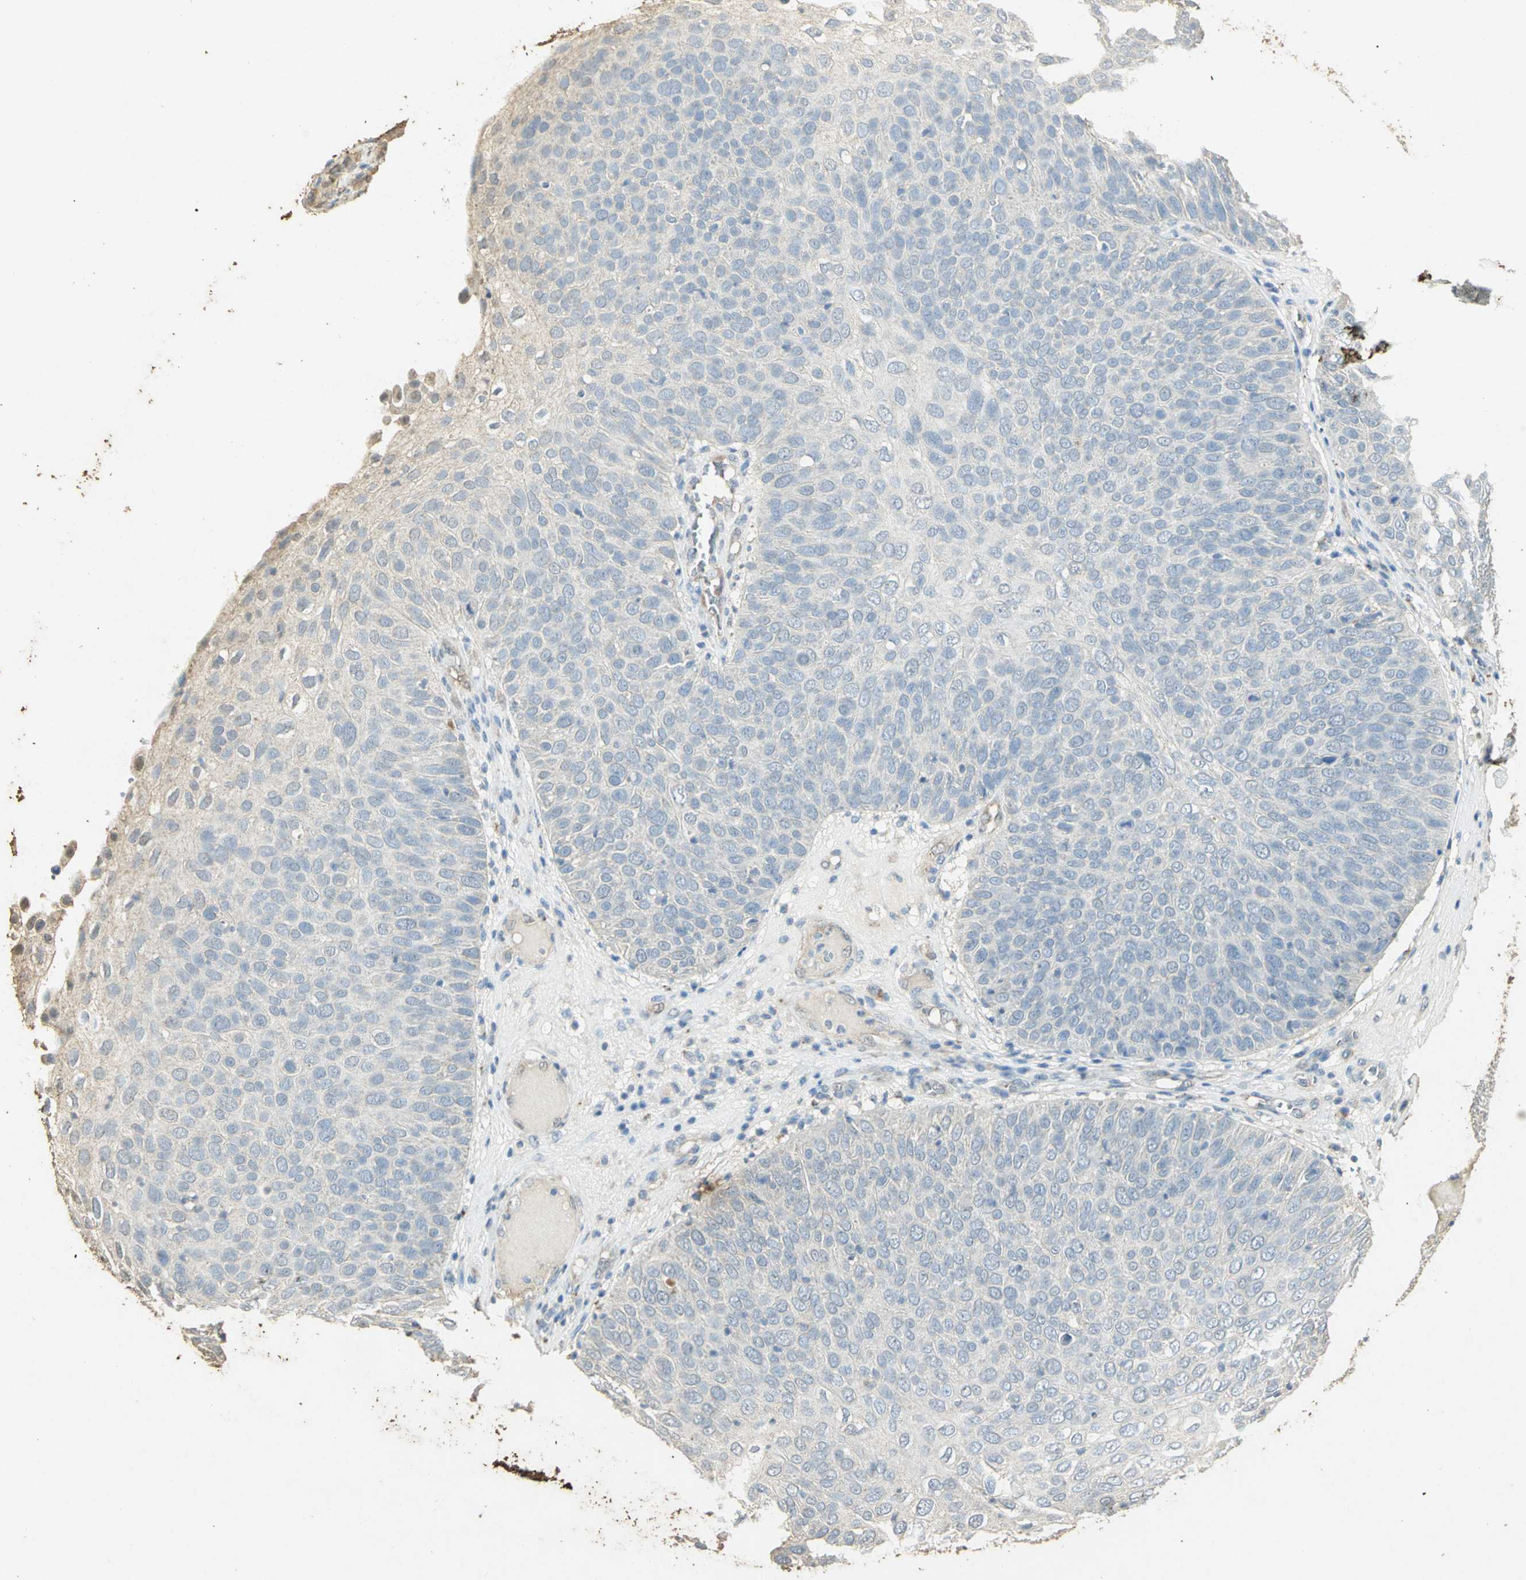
{"staining": {"intensity": "negative", "quantity": "none", "location": "none"}, "tissue": "skin cancer", "cell_type": "Tumor cells", "image_type": "cancer", "snomed": [{"axis": "morphology", "description": "Squamous cell carcinoma, NOS"}, {"axis": "topography", "description": "Skin"}], "caption": "The image shows no staining of tumor cells in squamous cell carcinoma (skin). The staining was performed using DAB to visualize the protein expression in brown, while the nuclei were stained in blue with hematoxylin (Magnification: 20x).", "gene": "ASB9", "patient": {"sex": "male", "age": 87}}